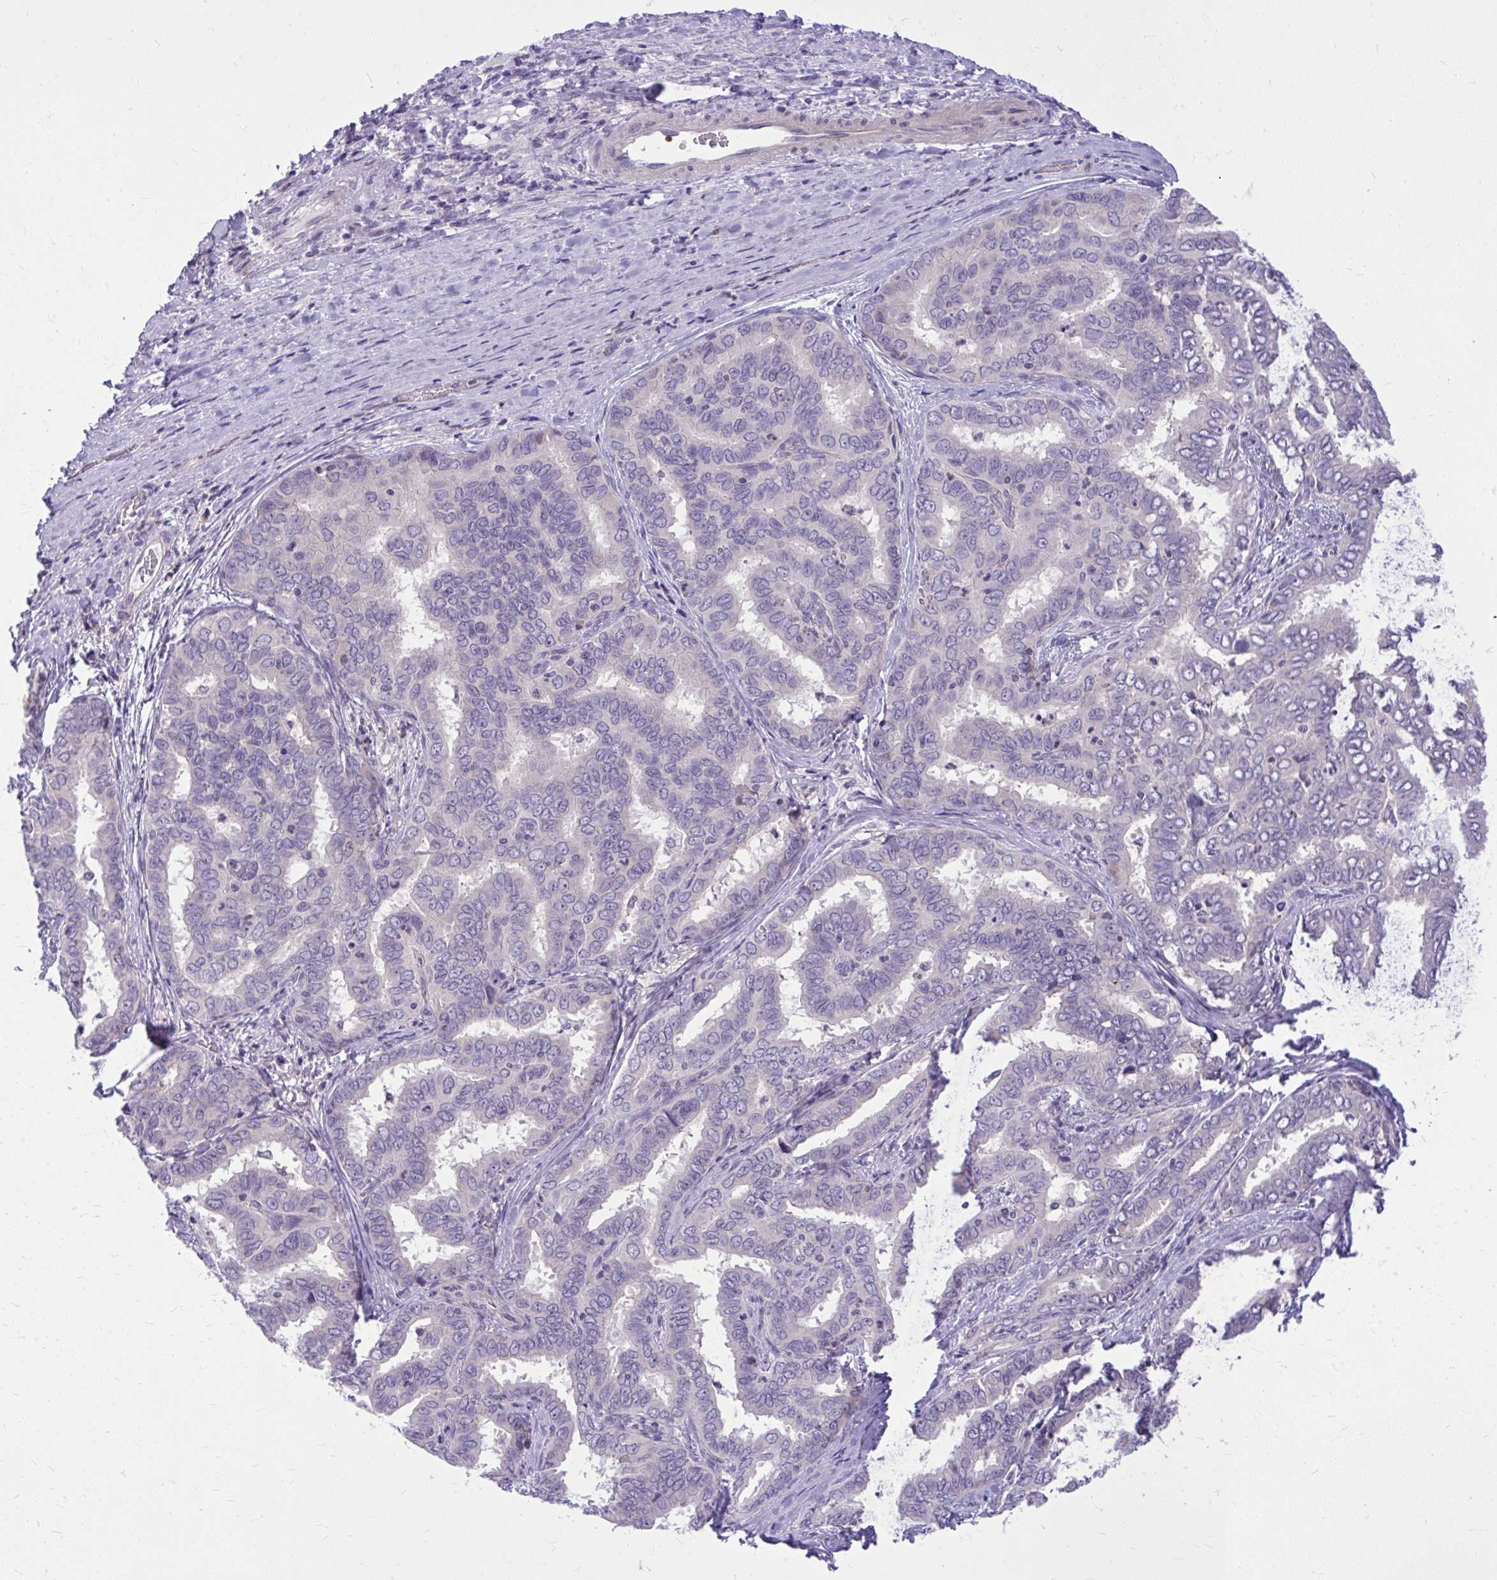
{"staining": {"intensity": "negative", "quantity": "none", "location": "none"}, "tissue": "liver cancer", "cell_type": "Tumor cells", "image_type": "cancer", "snomed": [{"axis": "morphology", "description": "Cholangiocarcinoma"}, {"axis": "topography", "description": "Liver"}], "caption": "A histopathology image of liver cancer stained for a protein exhibits no brown staining in tumor cells. Nuclei are stained in blue.", "gene": "DPY19L1", "patient": {"sex": "female", "age": 64}}